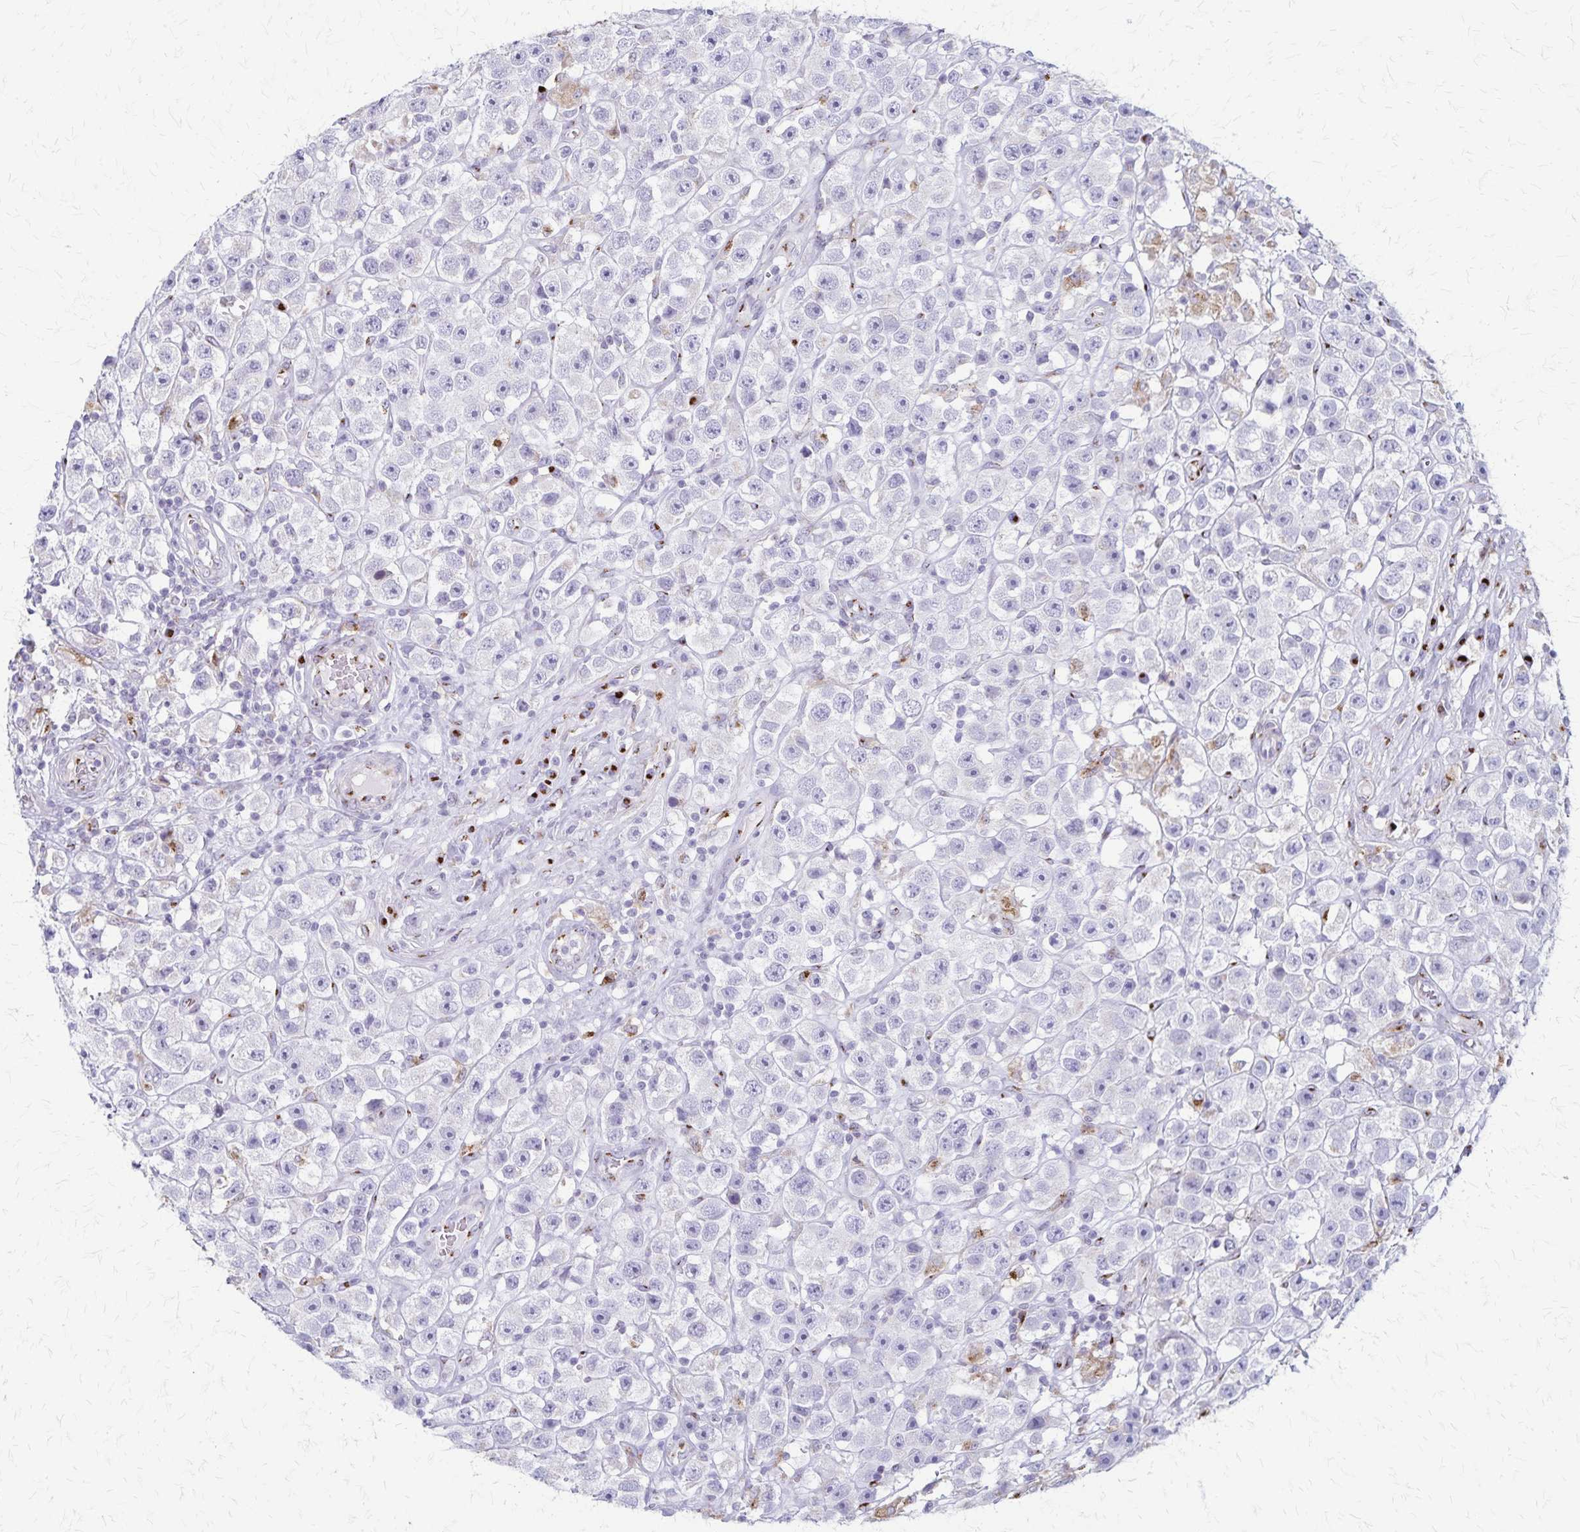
{"staining": {"intensity": "negative", "quantity": "none", "location": "none"}, "tissue": "testis cancer", "cell_type": "Tumor cells", "image_type": "cancer", "snomed": [{"axis": "morphology", "description": "Seminoma, NOS"}, {"axis": "topography", "description": "Testis"}], "caption": "Immunohistochemistry of human testis seminoma exhibits no staining in tumor cells.", "gene": "MCFD2", "patient": {"sex": "male", "age": 45}}